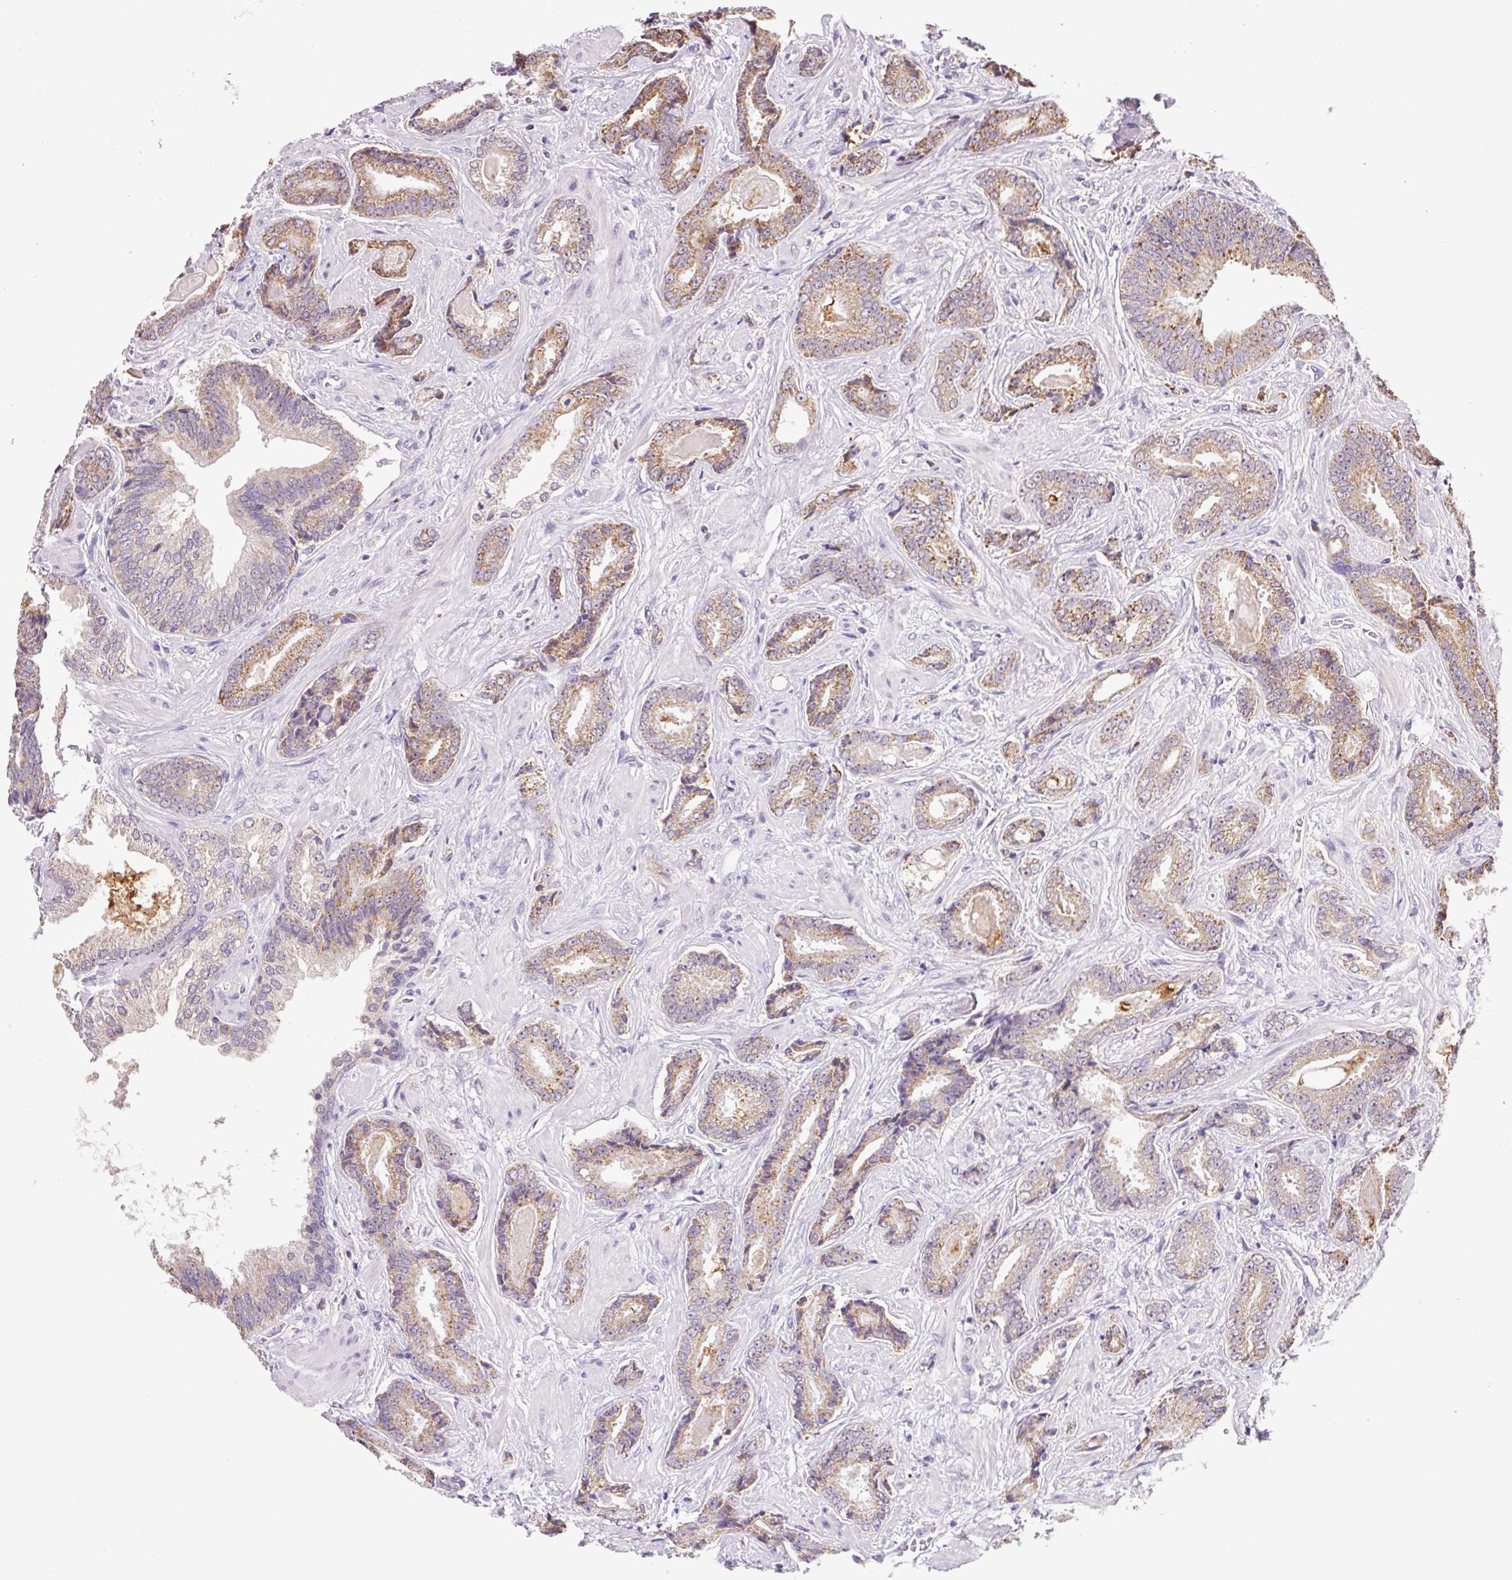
{"staining": {"intensity": "moderate", "quantity": ">75%", "location": "cytoplasmic/membranous"}, "tissue": "prostate cancer", "cell_type": "Tumor cells", "image_type": "cancer", "snomed": [{"axis": "morphology", "description": "Adenocarcinoma, Low grade"}, {"axis": "topography", "description": "Prostate"}], "caption": "Prostate cancer (adenocarcinoma (low-grade)) stained for a protein displays moderate cytoplasmic/membranous positivity in tumor cells.", "gene": "SGF29", "patient": {"sex": "male", "age": 62}}